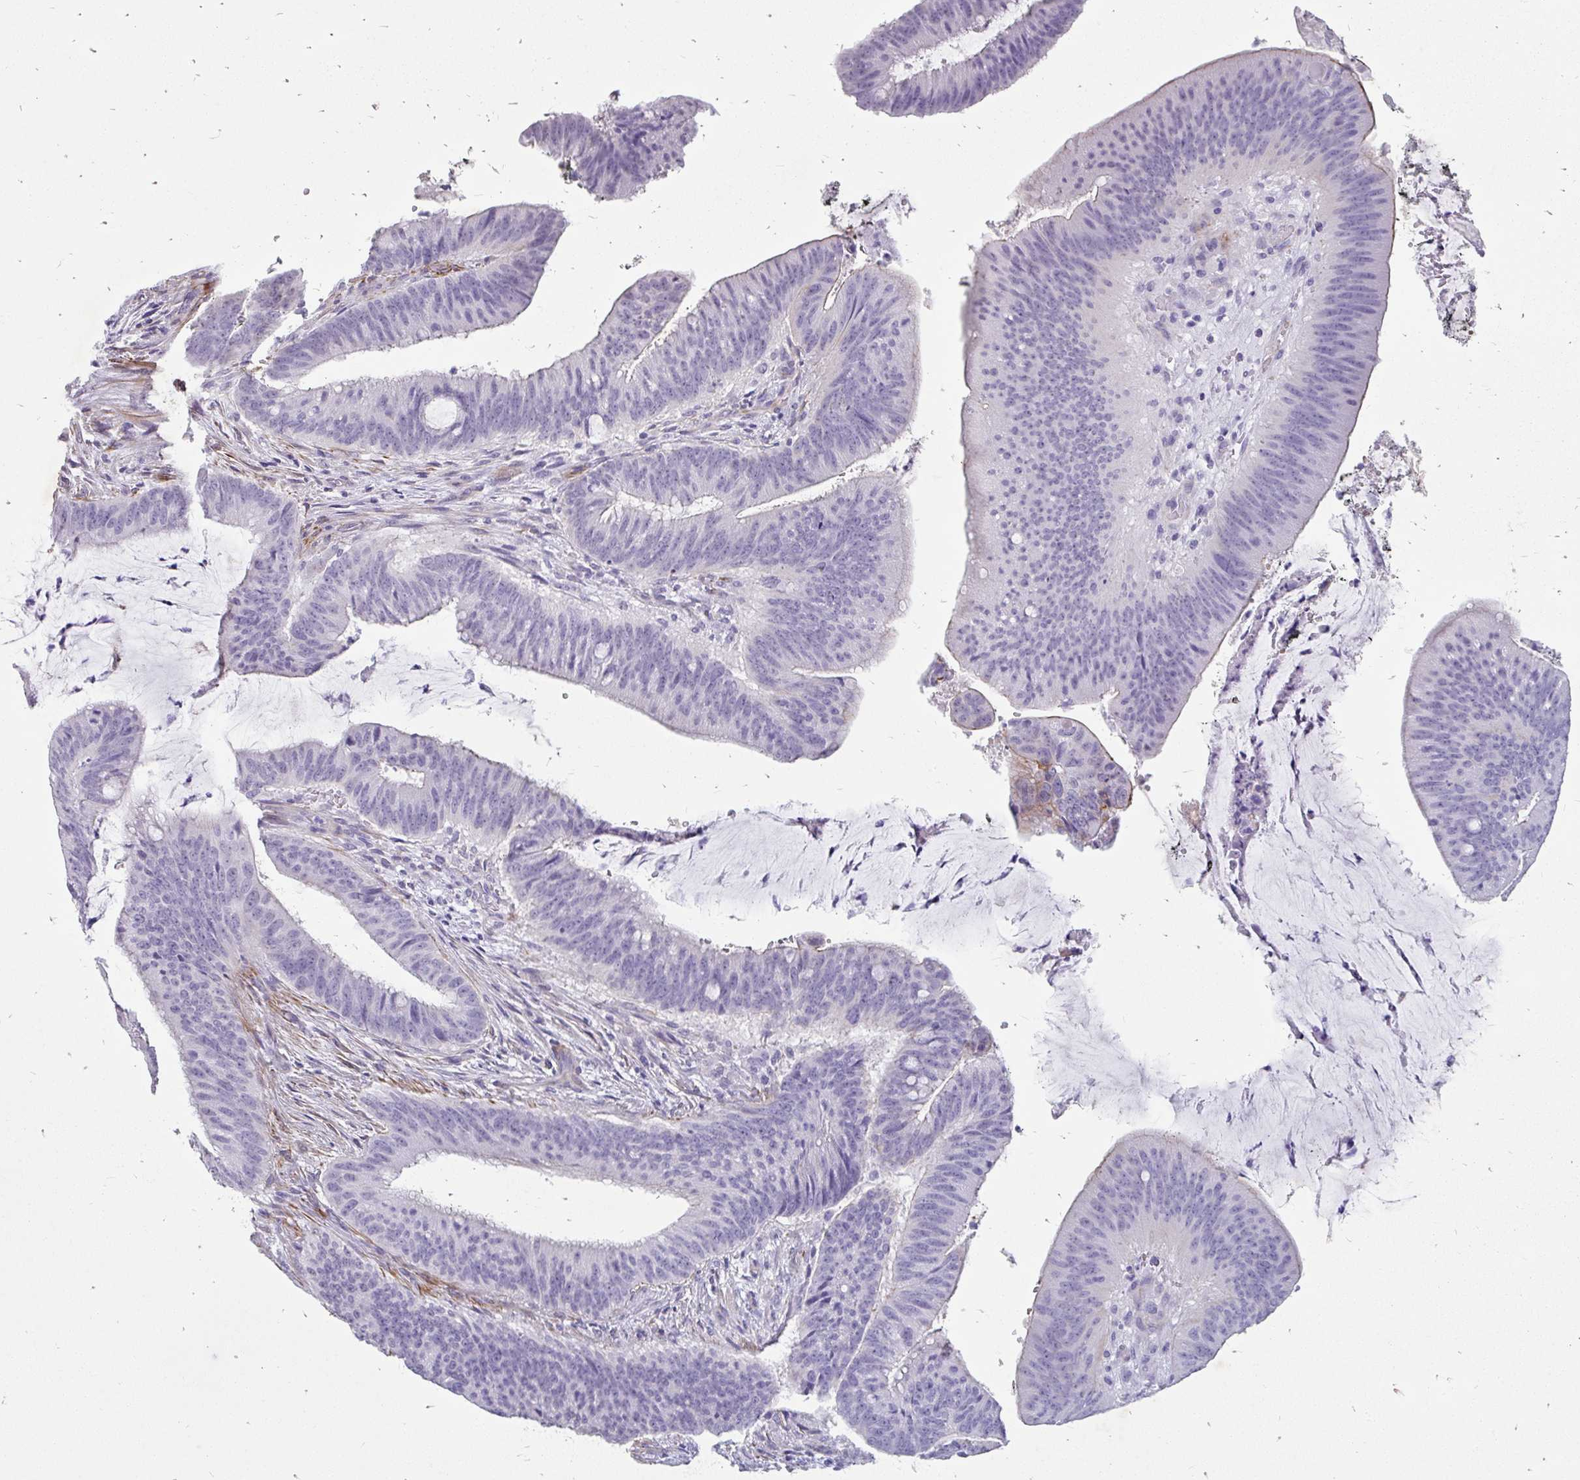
{"staining": {"intensity": "negative", "quantity": "none", "location": "none"}, "tissue": "colorectal cancer", "cell_type": "Tumor cells", "image_type": "cancer", "snomed": [{"axis": "morphology", "description": "Adenocarcinoma, NOS"}, {"axis": "topography", "description": "Colon"}], "caption": "The micrograph demonstrates no significant positivity in tumor cells of adenocarcinoma (colorectal).", "gene": "EML5", "patient": {"sex": "female", "age": 43}}